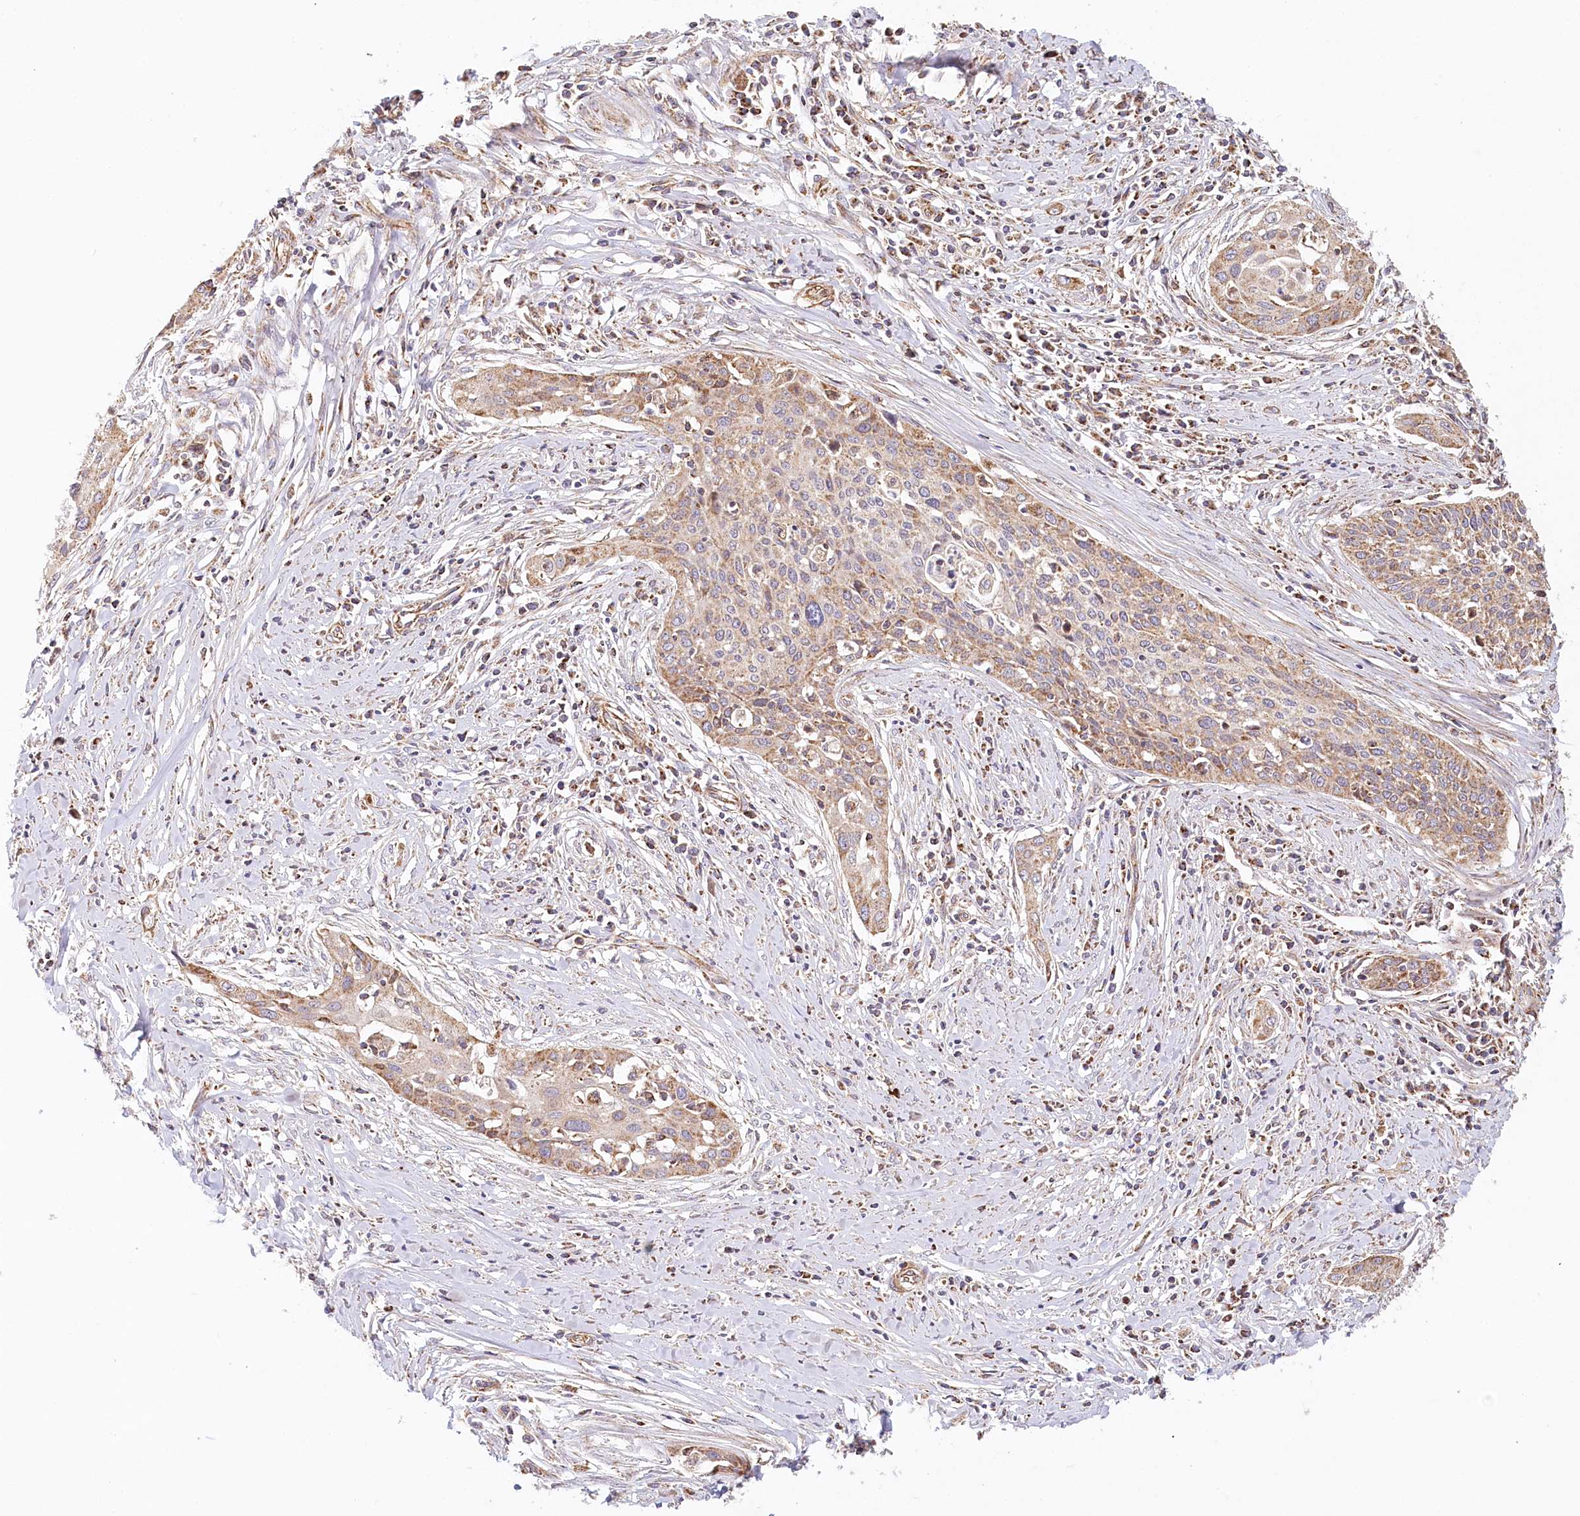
{"staining": {"intensity": "moderate", "quantity": ">75%", "location": "cytoplasmic/membranous"}, "tissue": "cervical cancer", "cell_type": "Tumor cells", "image_type": "cancer", "snomed": [{"axis": "morphology", "description": "Squamous cell carcinoma, NOS"}, {"axis": "topography", "description": "Cervix"}], "caption": "Human cervical cancer (squamous cell carcinoma) stained for a protein (brown) demonstrates moderate cytoplasmic/membranous positive staining in about >75% of tumor cells.", "gene": "UMPS", "patient": {"sex": "female", "age": 34}}